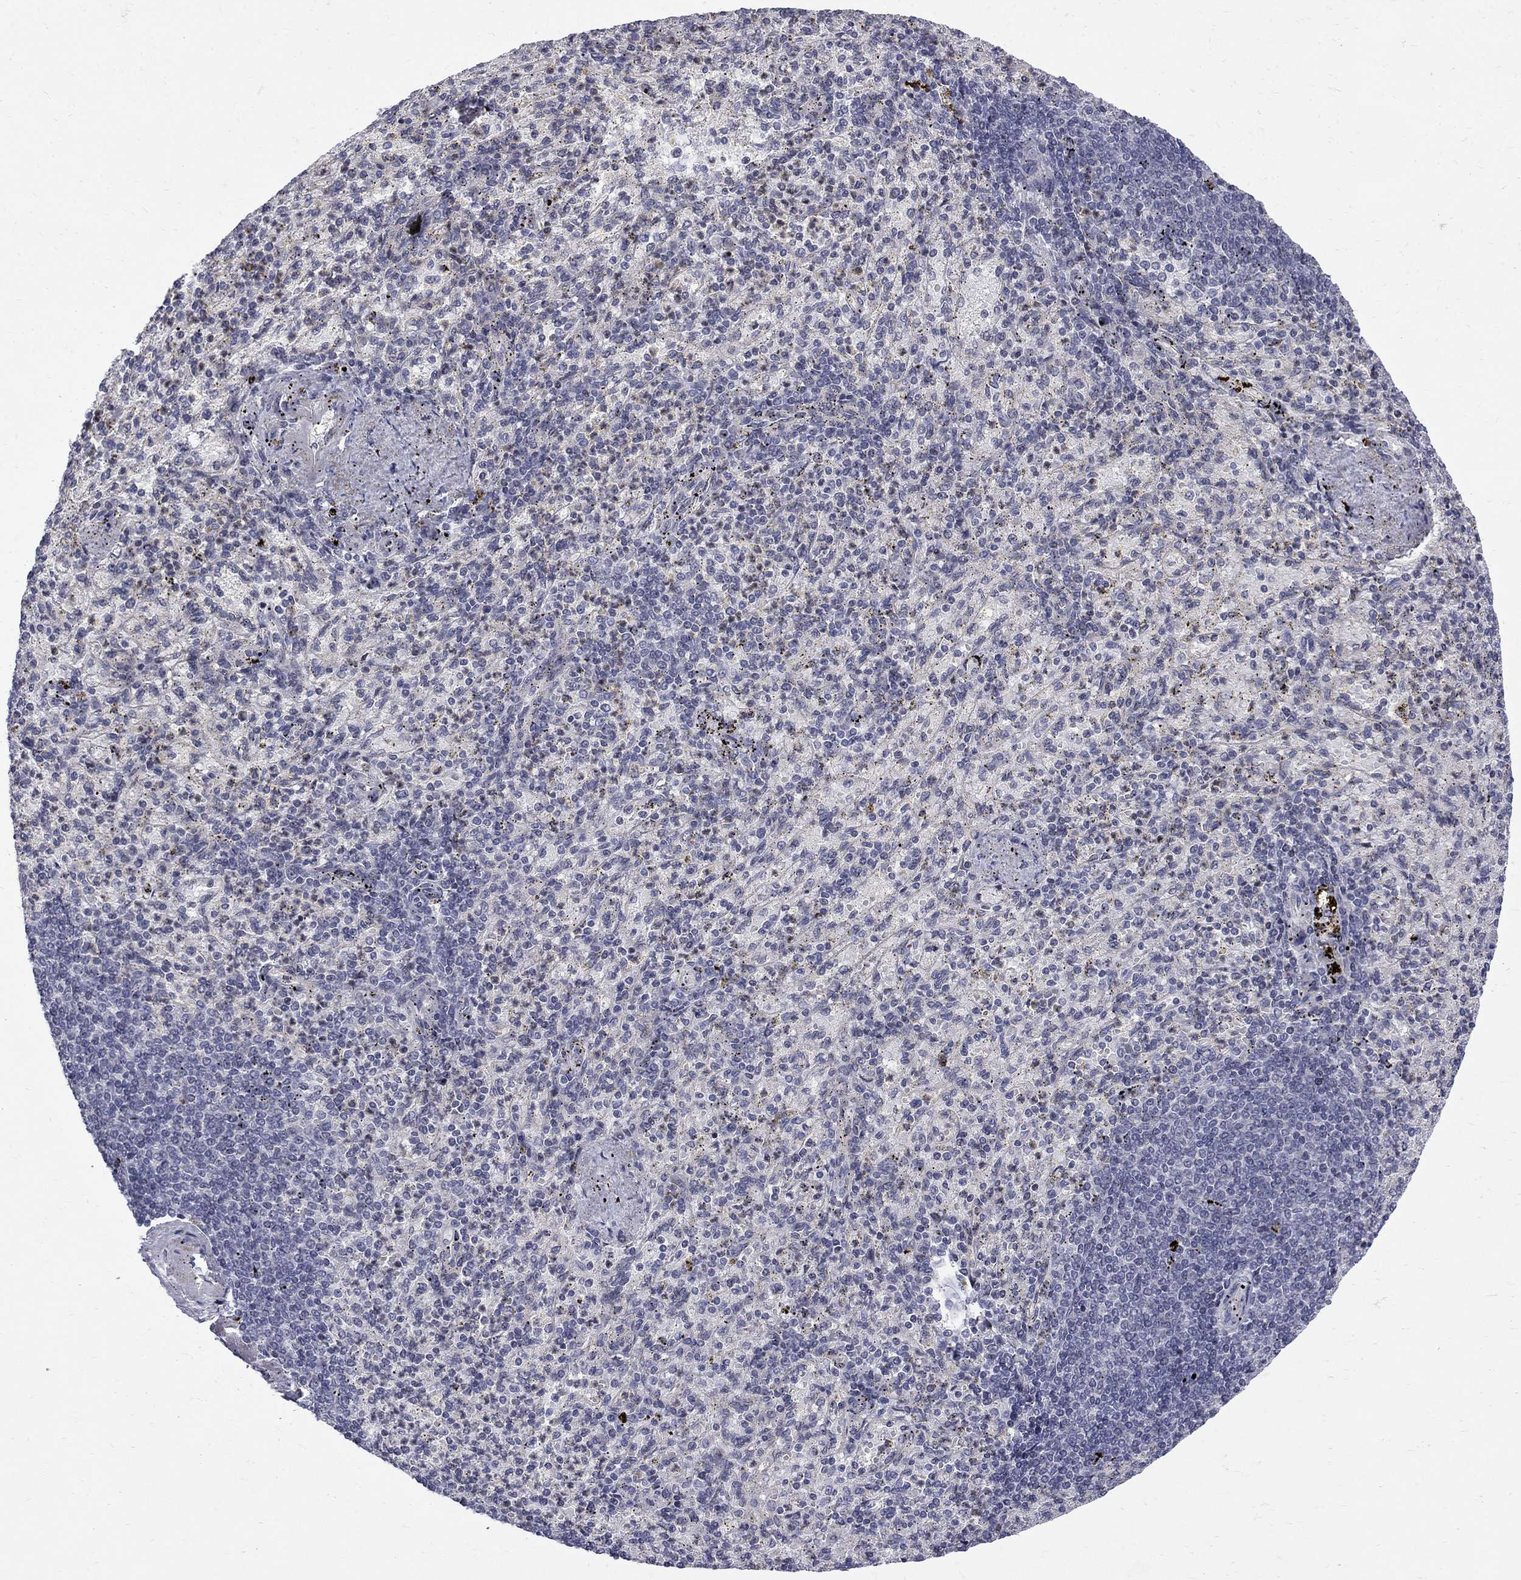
{"staining": {"intensity": "negative", "quantity": "none", "location": "none"}, "tissue": "spleen", "cell_type": "Cells in red pulp", "image_type": "normal", "snomed": [{"axis": "morphology", "description": "Normal tissue, NOS"}, {"axis": "topography", "description": "Spleen"}], "caption": "Immunohistochemistry (IHC) micrograph of normal spleen: human spleen stained with DAB (3,3'-diaminobenzidine) displays no significant protein positivity in cells in red pulp. (Immunohistochemistry, brightfield microscopy, high magnification).", "gene": "SH2B1", "patient": {"sex": "female", "age": 74}}